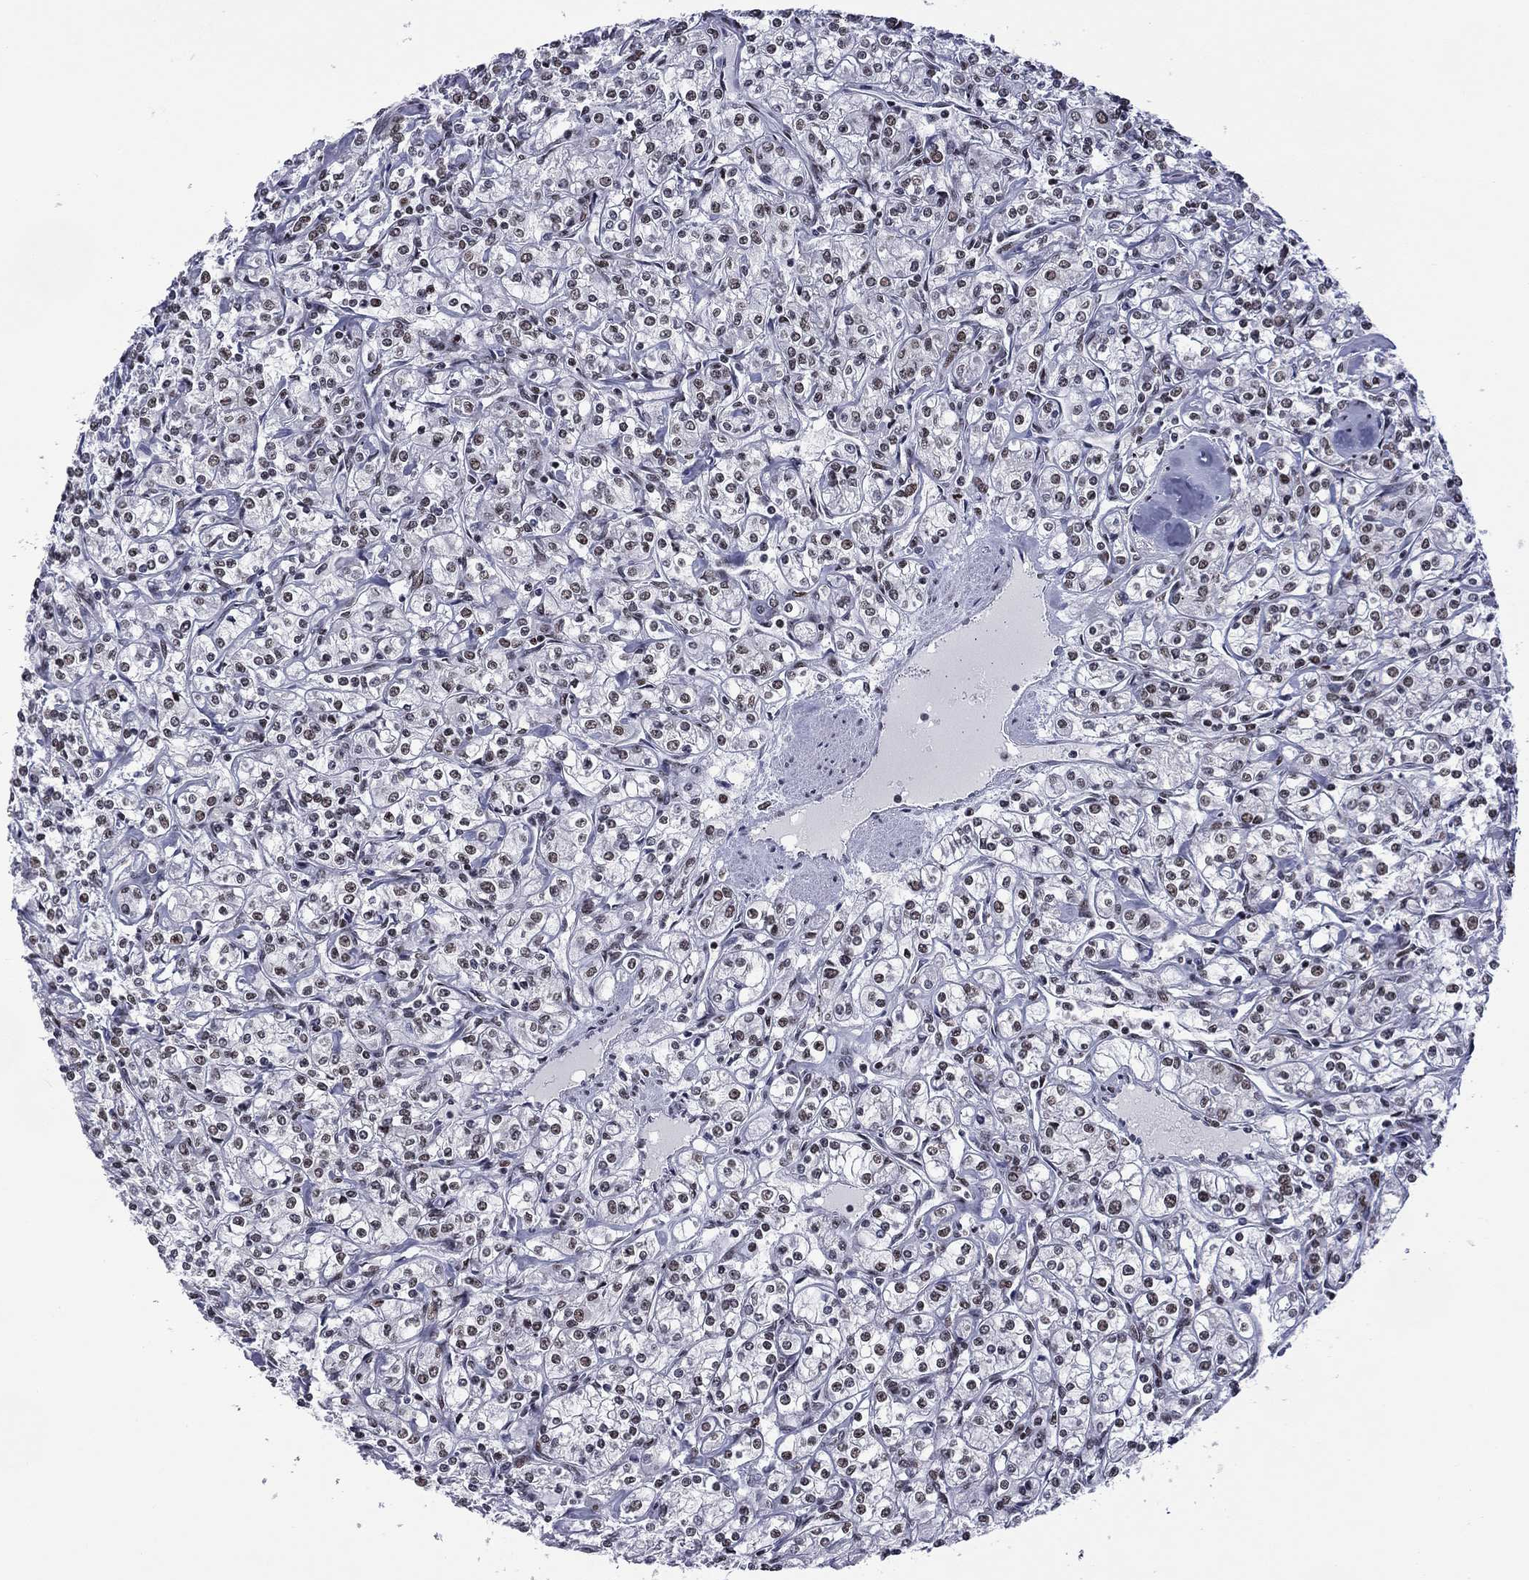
{"staining": {"intensity": "moderate", "quantity": "<25%", "location": "nuclear"}, "tissue": "renal cancer", "cell_type": "Tumor cells", "image_type": "cancer", "snomed": [{"axis": "morphology", "description": "Adenocarcinoma, NOS"}, {"axis": "topography", "description": "Kidney"}], "caption": "DAB (3,3'-diaminobenzidine) immunohistochemical staining of human adenocarcinoma (renal) demonstrates moderate nuclear protein staining in about <25% of tumor cells.", "gene": "ETV5", "patient": {"sex": "male", "age": 77}}